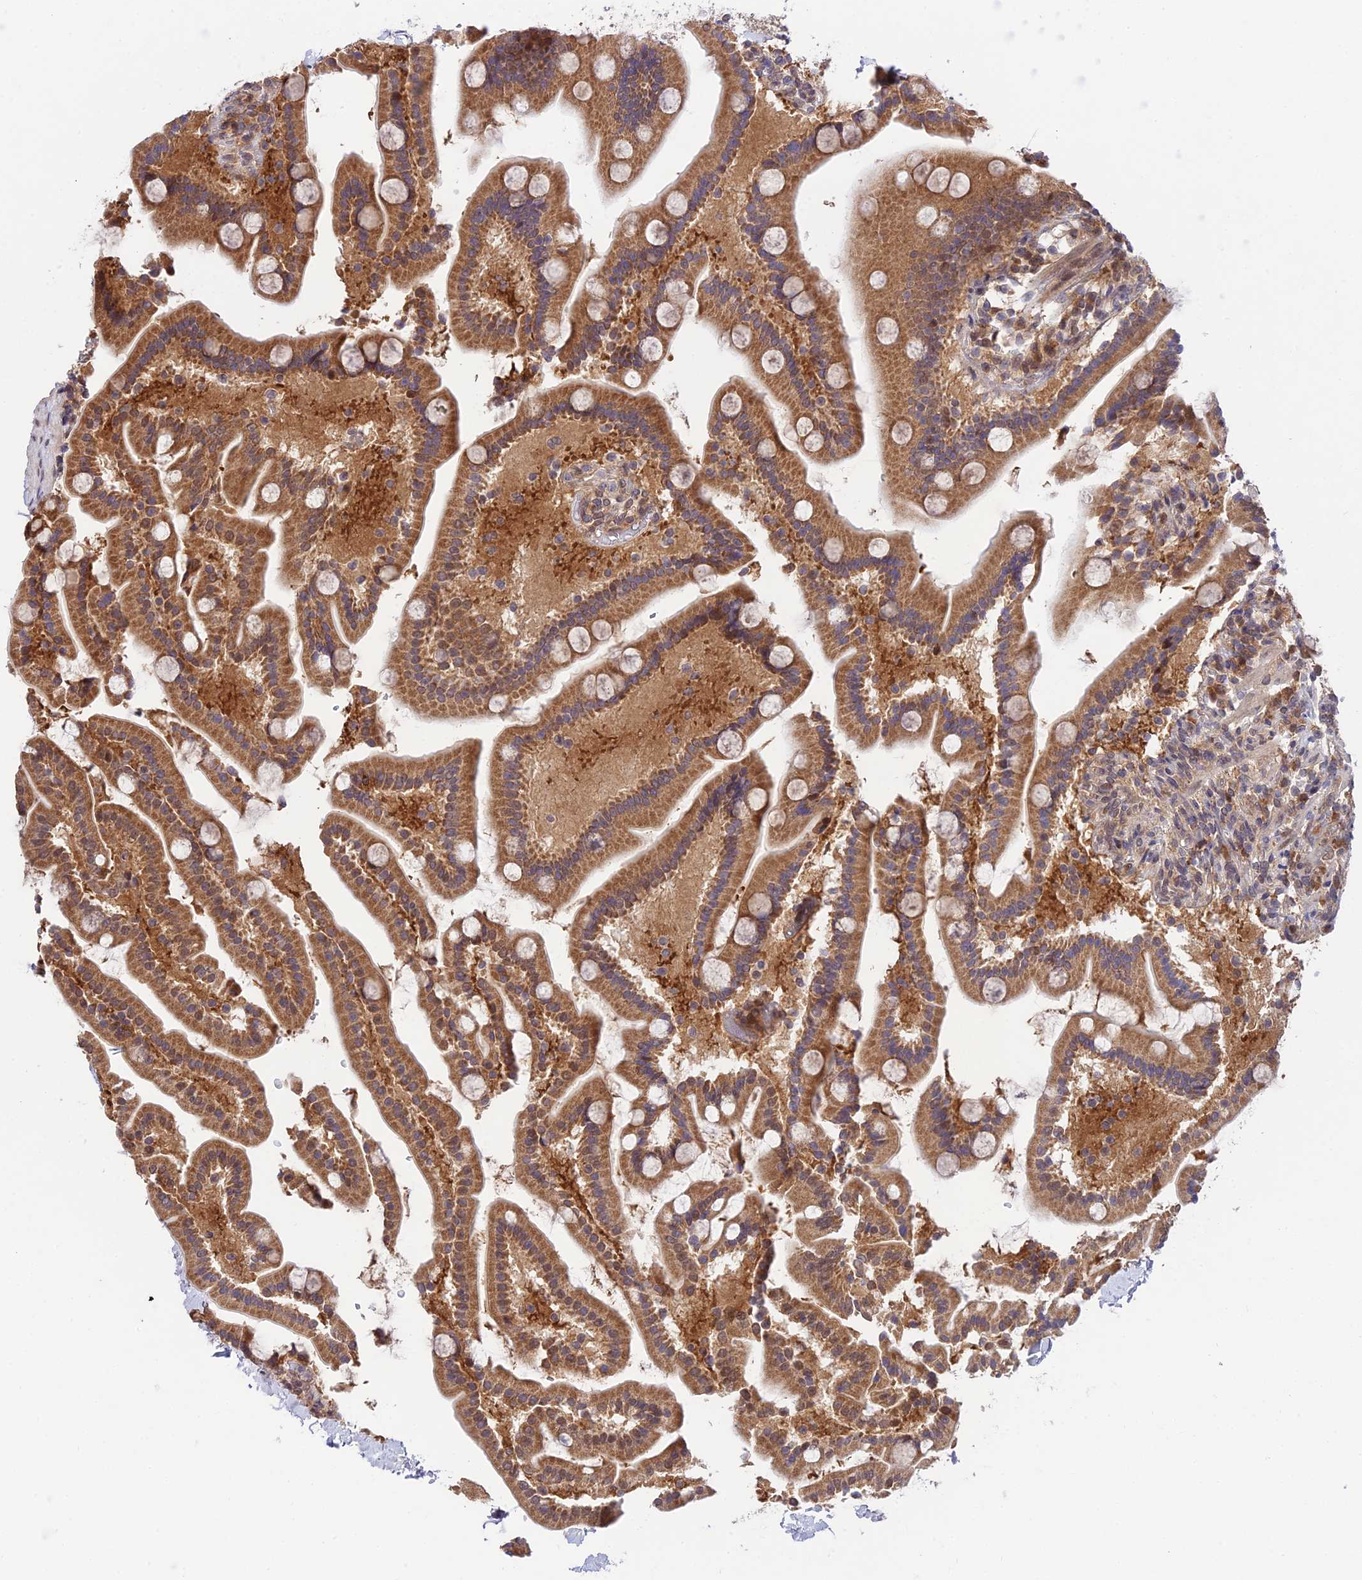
{"staining": {"intensity": "strong", "quantity": ">75%", "location": "cytoplasmic/membranous"}, "tissue": "duodenum", "cell_type": "Glandular cells", "image_type": "normal", "snomed": [{"axis": "morphology", "description": "Normal tissue, NOS"}, {"axis": "topography", "description": "Duodenum"}], "caption": "Immunohistochemistry (IHC) histopathology image of normal duodenum: human duodenum stained using immunohistochemistry displays high levels of strong protein expression localized specifically in the cytoplasmic/membranous of glandular cells, appearing as a cytoplasmic/membranous brown color.", "gene": "TRIM40", "patient": {"sex": "male", "age": 55}}